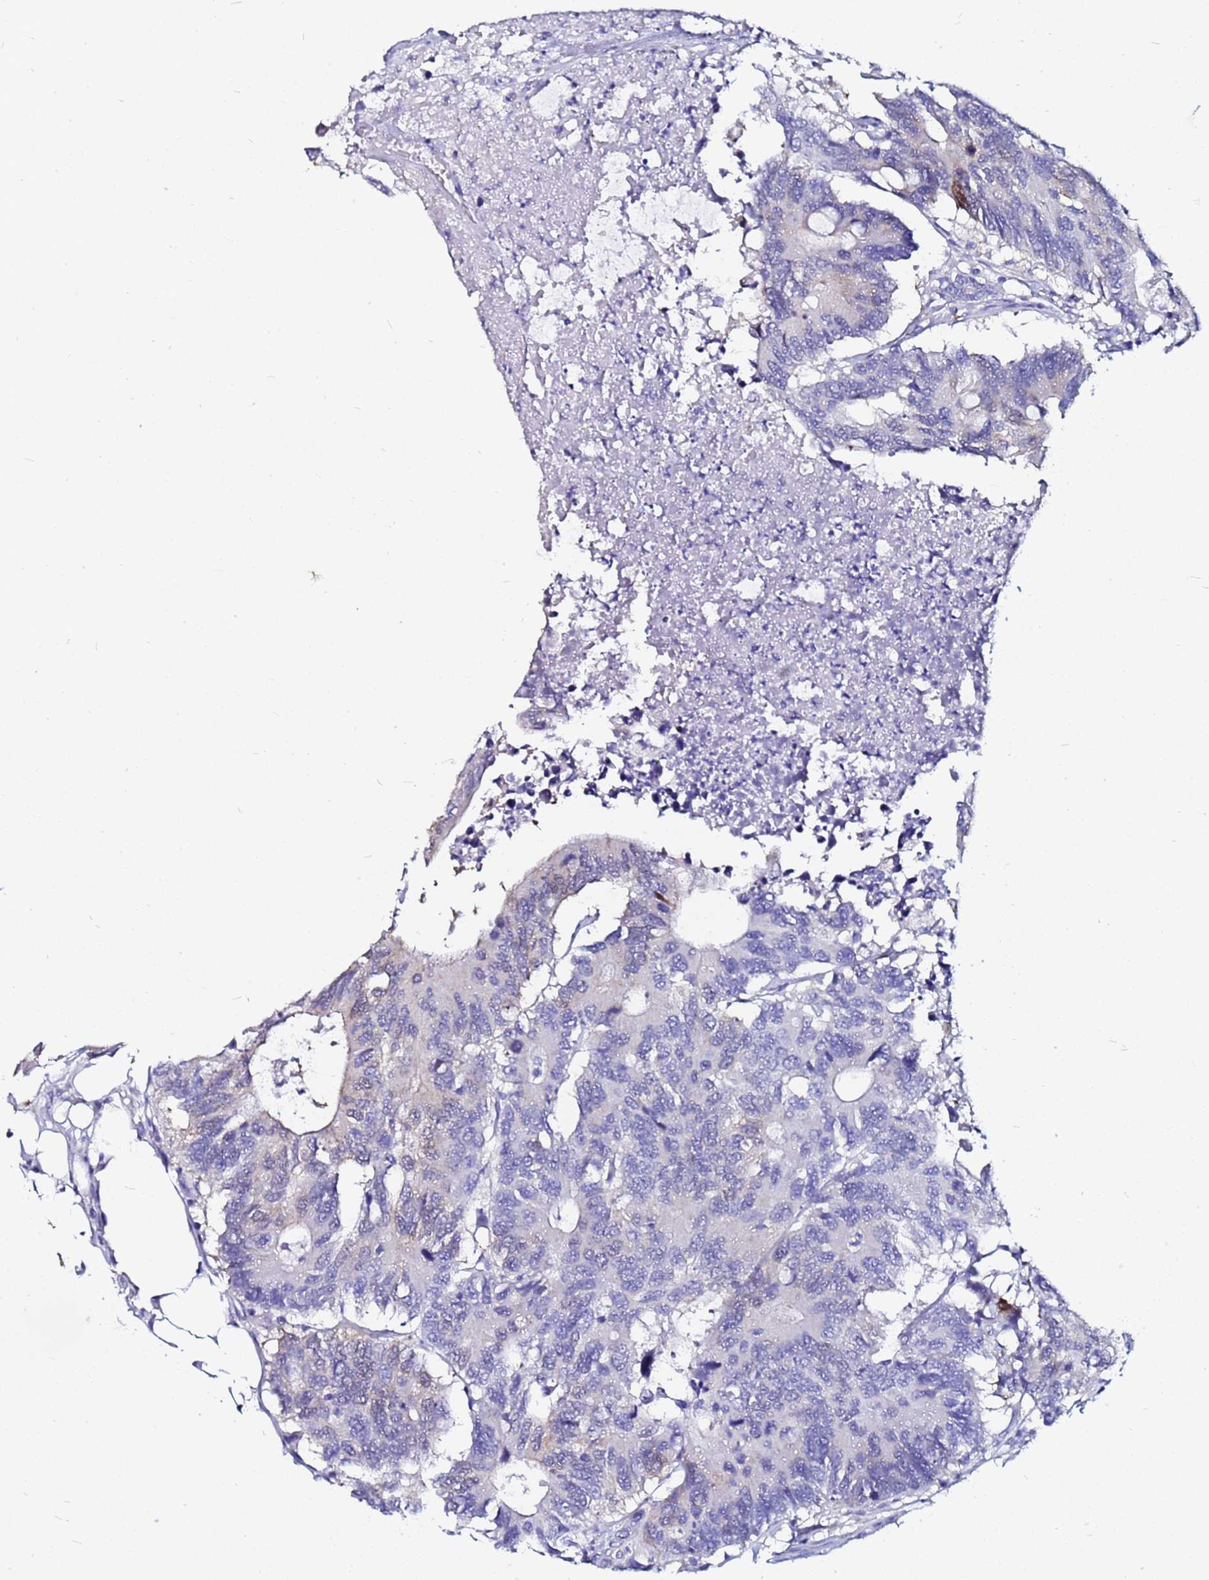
{"staining": {"intensity": "negative", "quantity": "none", "location": "none"}, "tissue": "colorectal cancer", "cell_type": "Tumor cells", "image_type": "cancer", "snomed": [{"axis": "morphology", "description": "Adenocarcinoma, NOS"}, {"axis": "topography", "description": "Colon"}], "caption": "Micrograph shows no significant protein staining in tumor cells of adenocarcinoma (colorectal).", "gene": "PPP1R14C", "patient": {"sex": "male", "age": 71}}